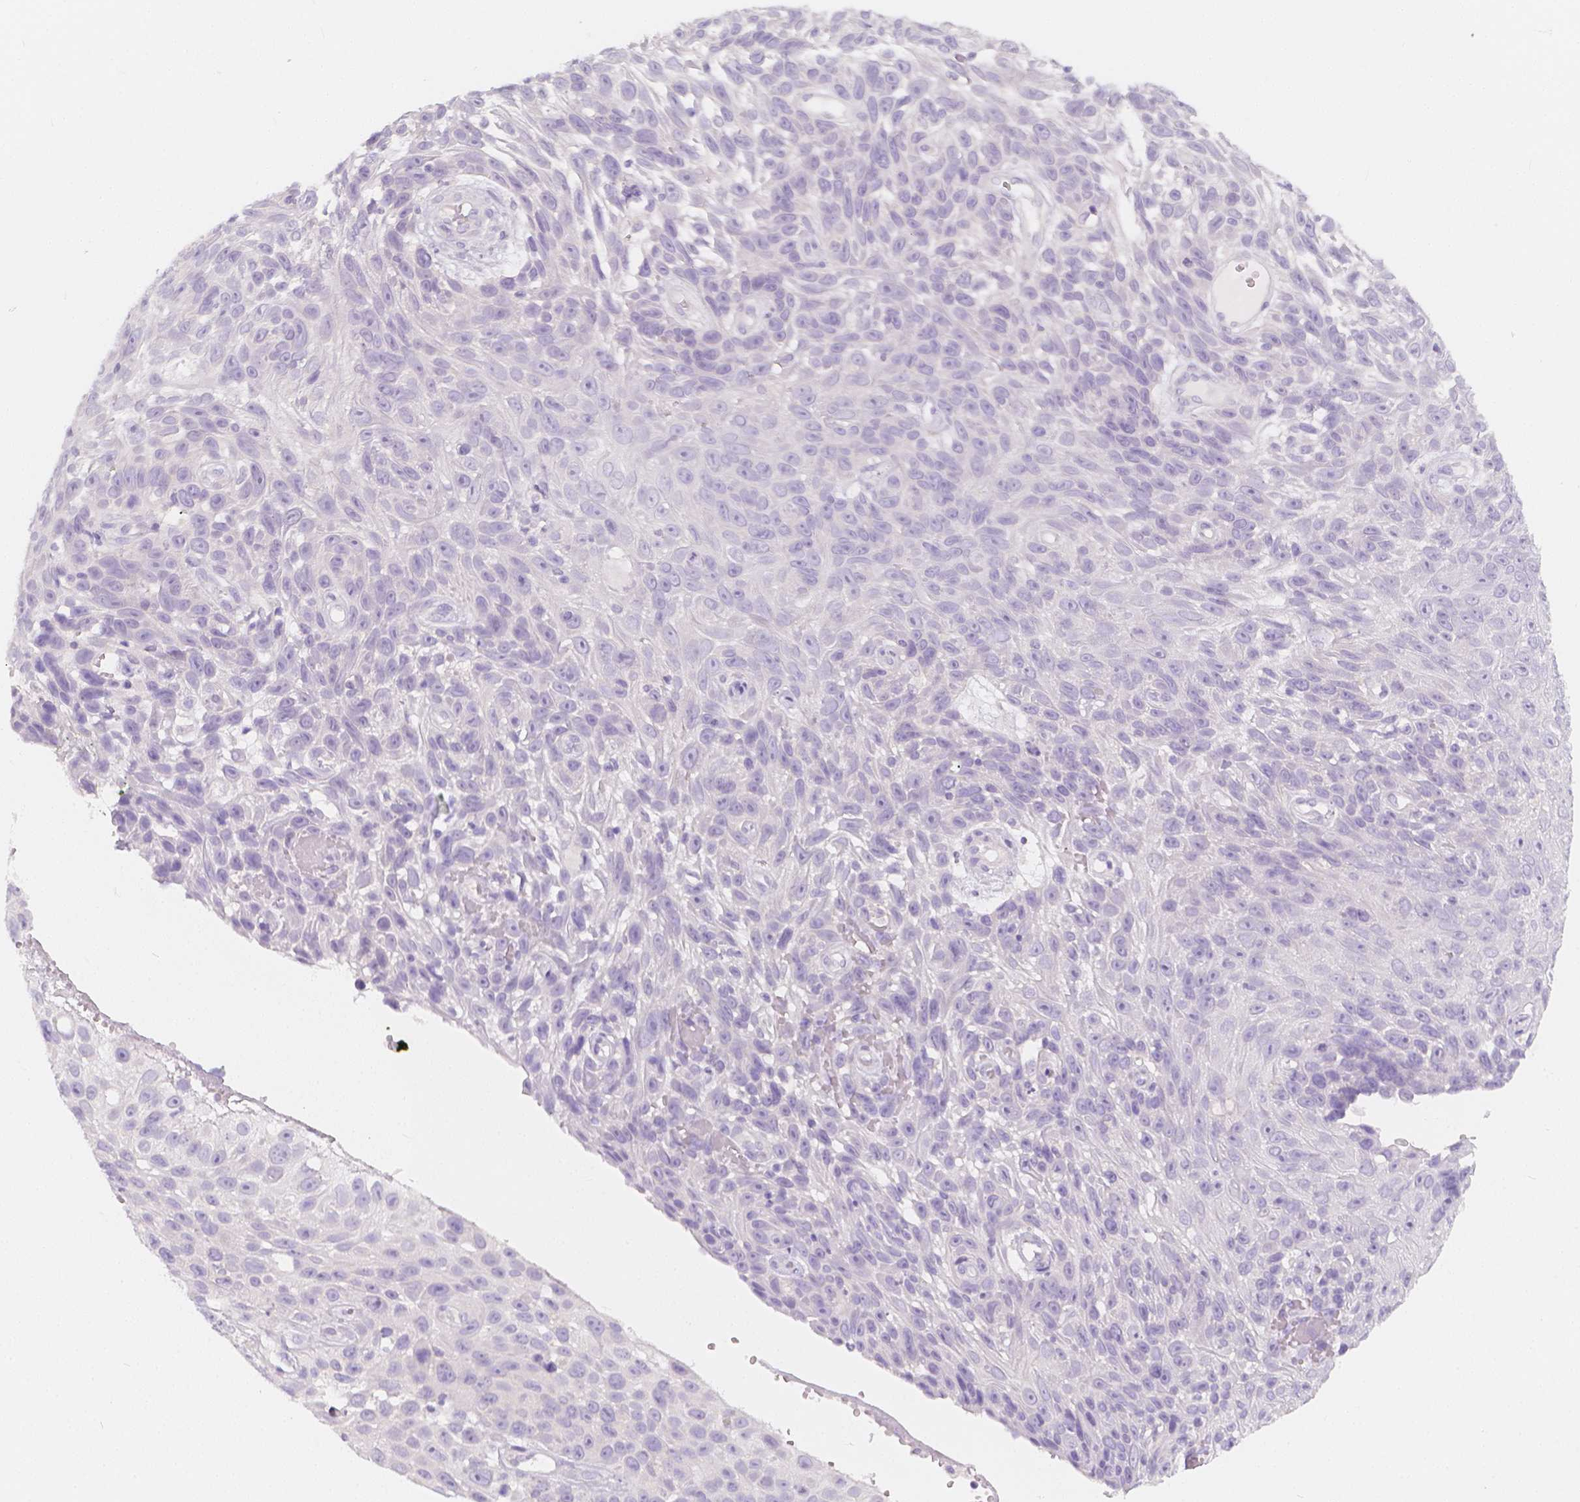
{"staining": {"intensity": "negative", "quantity": "none", "location": "none"}, "tissue": "skin cancer", "cell_type": "Tumor cells", "image_type": "cancer", "snomed": [{"axis": "morphology", "description": "Squamous cell carcinoma, NOS"}, {"axis": "topography", "description": "Skin"}], "caption": "High magnification brightfield microscopy of skin cancer (squamous cell carcinoma) stained with DAB (3,3'-diaminobenzidine) (brown) and counterstained with hematoxylin (blue): tumor cells show no significant expression.", "gene": "RBFOX1", "patient": {"sex": "male", "age": 82}}